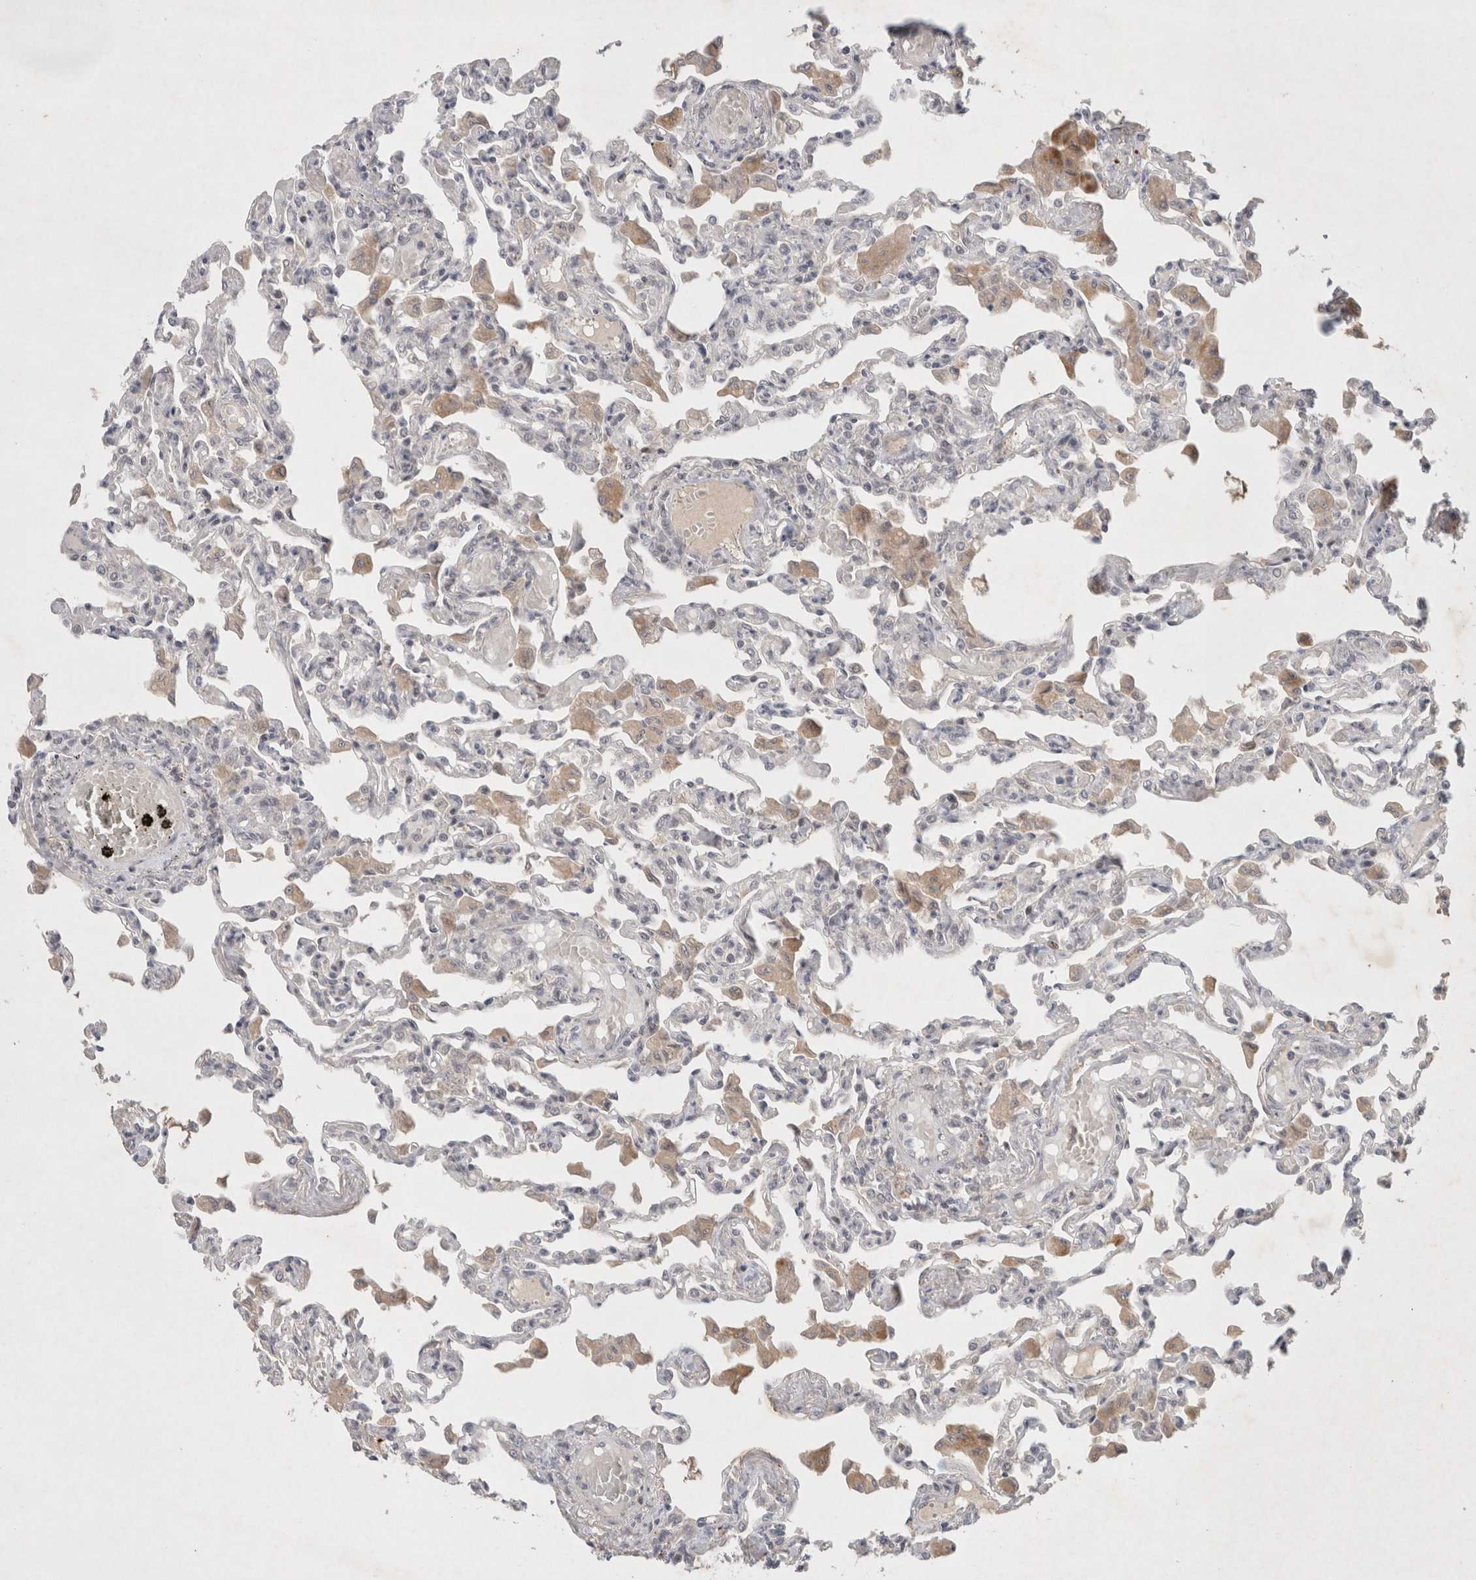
{"staining": {"intensity": "weak", "quantity": "<25%", "location": "cytoplasmic/membranous"}, "tissue": "lung", "cell_type": "Alveolar cells", "image_type": "normal", "snomed": [{"axis": "morphology", "description": "Normal tissue, NOS"}, {"axis": "topography", "description": "Bronchus"}, {"axis": "topography", "description": "Lung"}], "caption": "Lung was stained to show a protein in brown. There is no significant positivity in alveolar cells. (Stains: DAB (3,3'-diaminobenzidine) immunohistochemistry (IHC) with hematoxylin counter stain, Microscopy: brightfield microscopy at high magnification).", "gene": "RASAL2", "patient": {"sex": "female", "age": 49}}